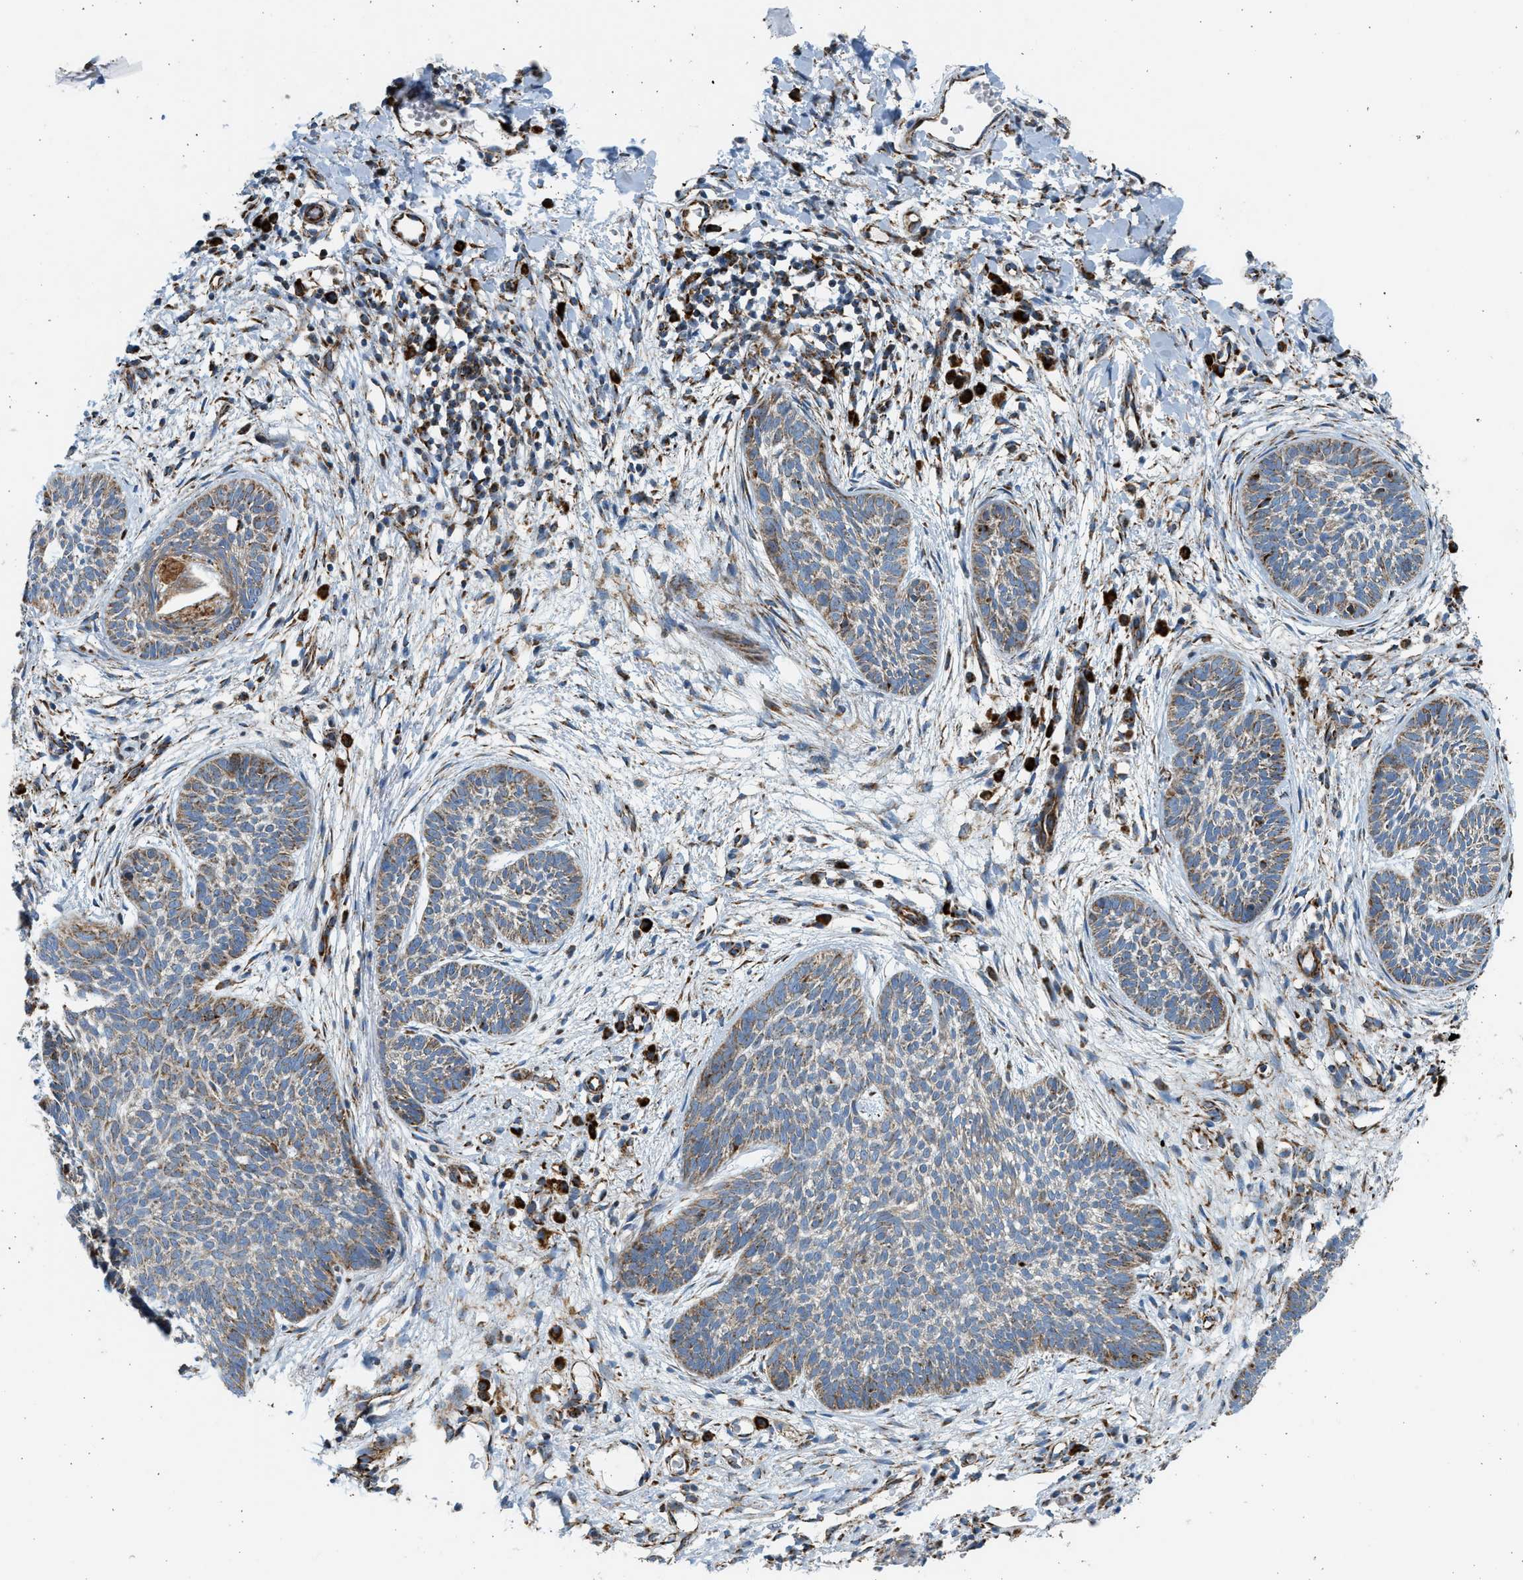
{"staining": {"intensity": "moderate", "quantity": ">75%", "location": "cytoplasmic/membranous"}, "tissue": "skin cancer", "cell_type": "Tumor cells", "image_type": "cancer", "snomed": [{"axis": "morphology", "description": "Basal cell carcinoma"}, {"axis": "topography", "description": "Skin"}], "caption": "Moderate cytoplasmic/membranous staining for a protein is seen in approximately >75% of tumor cells of skin cancer using immunohistochemistry.", "gene": "KCNMB3", "patient": {"sex": "female", "age": 59}}